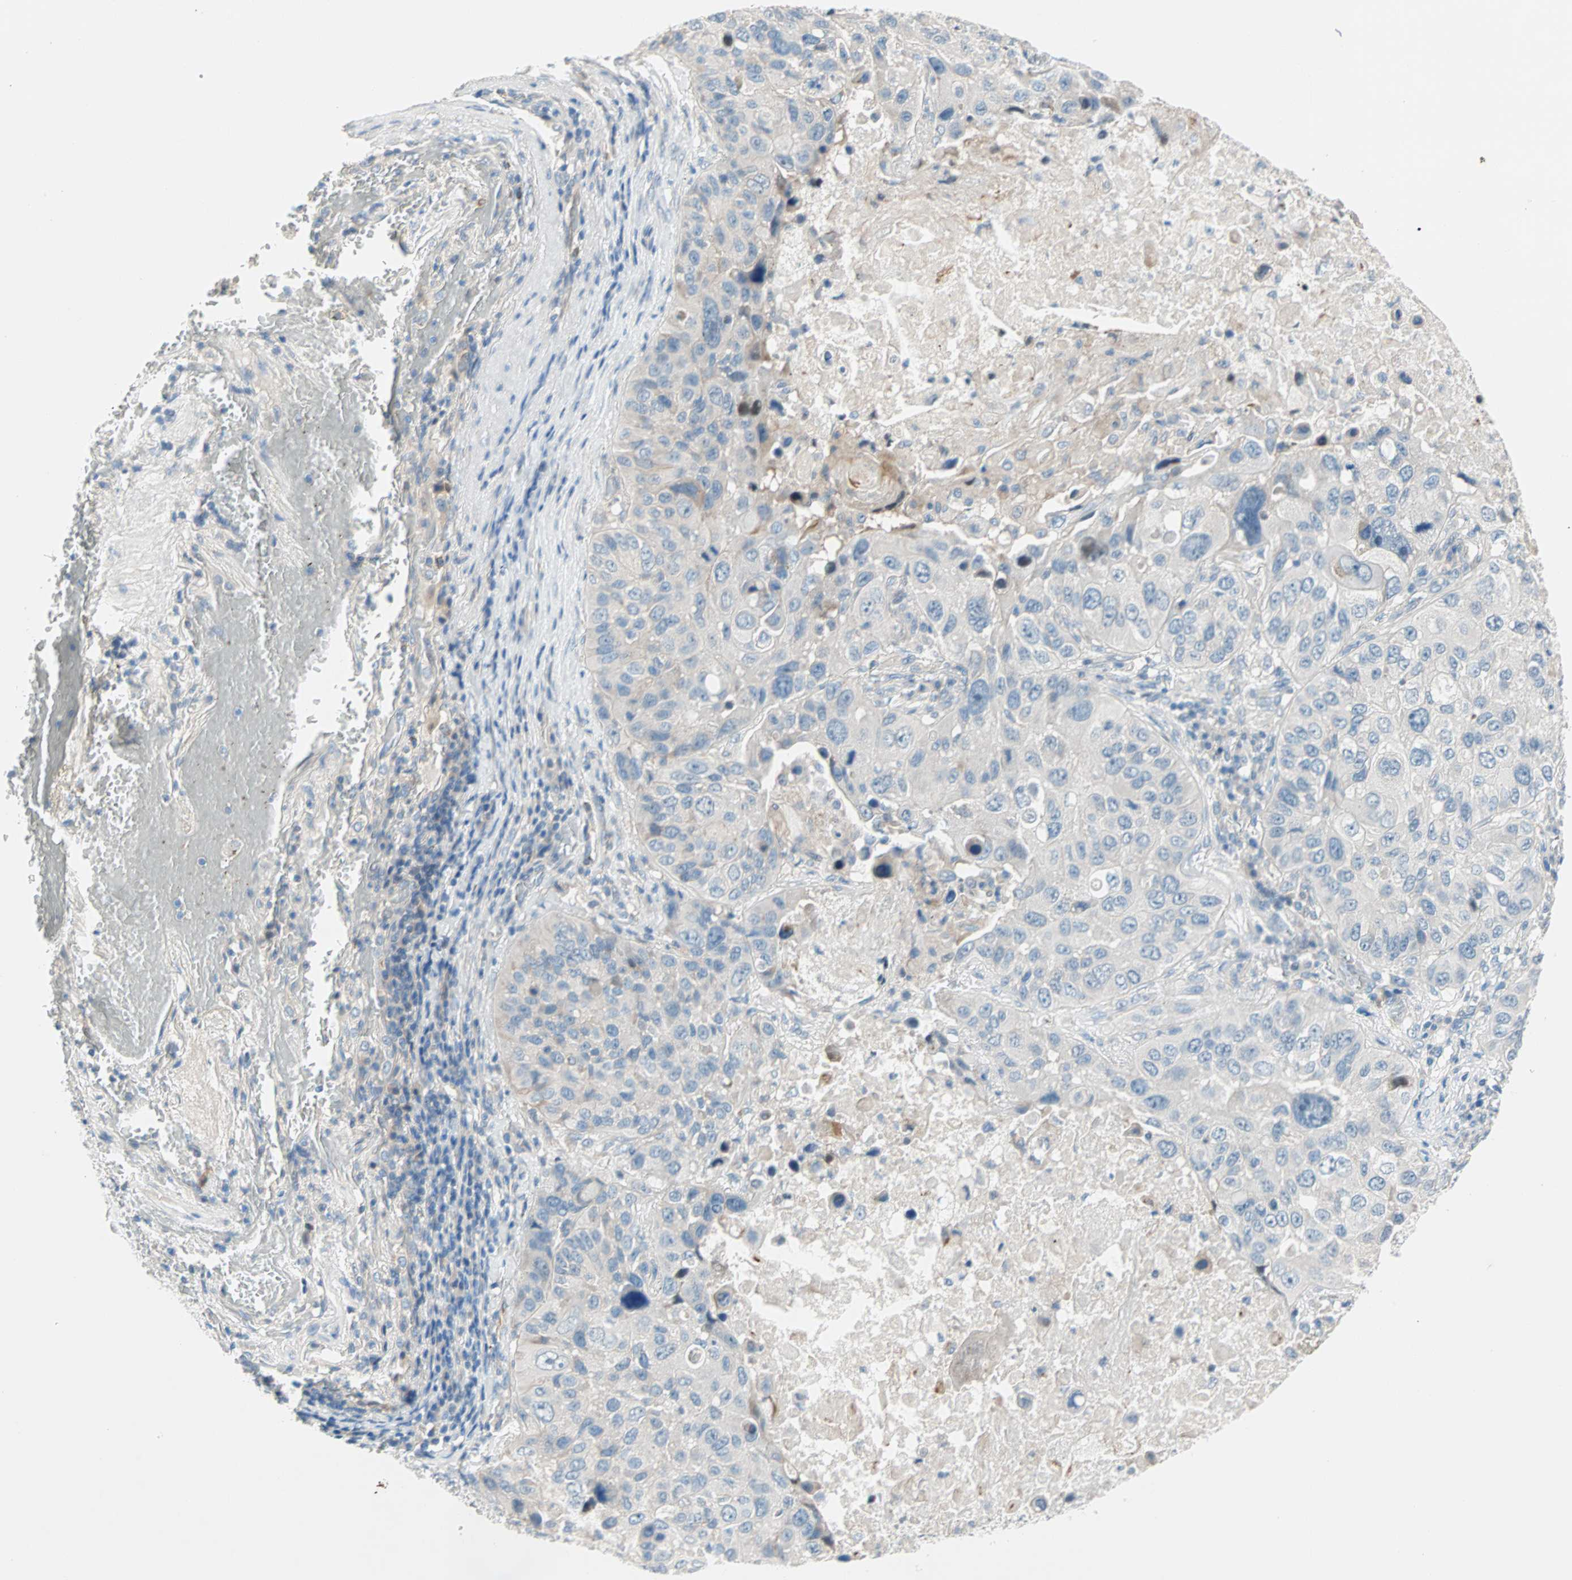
{"staining": {"intensity": "negative", "quantity": "none", "location": "none"}, "tissue": "lung cancer", "cell_type": "Tumor cells", "image_type": "cancer", "snomed": [{"axis": "morphology", "description": "Squamous cell carcinoma, NOS"}, {"axis": "topography", "description": "Lung"}], "caption": "Human lung cancer stained for a protein using IHC reveals no expression in tumor cells.", "gene": "TMEM163", "patient": {"sex": "male", "age": 57}}